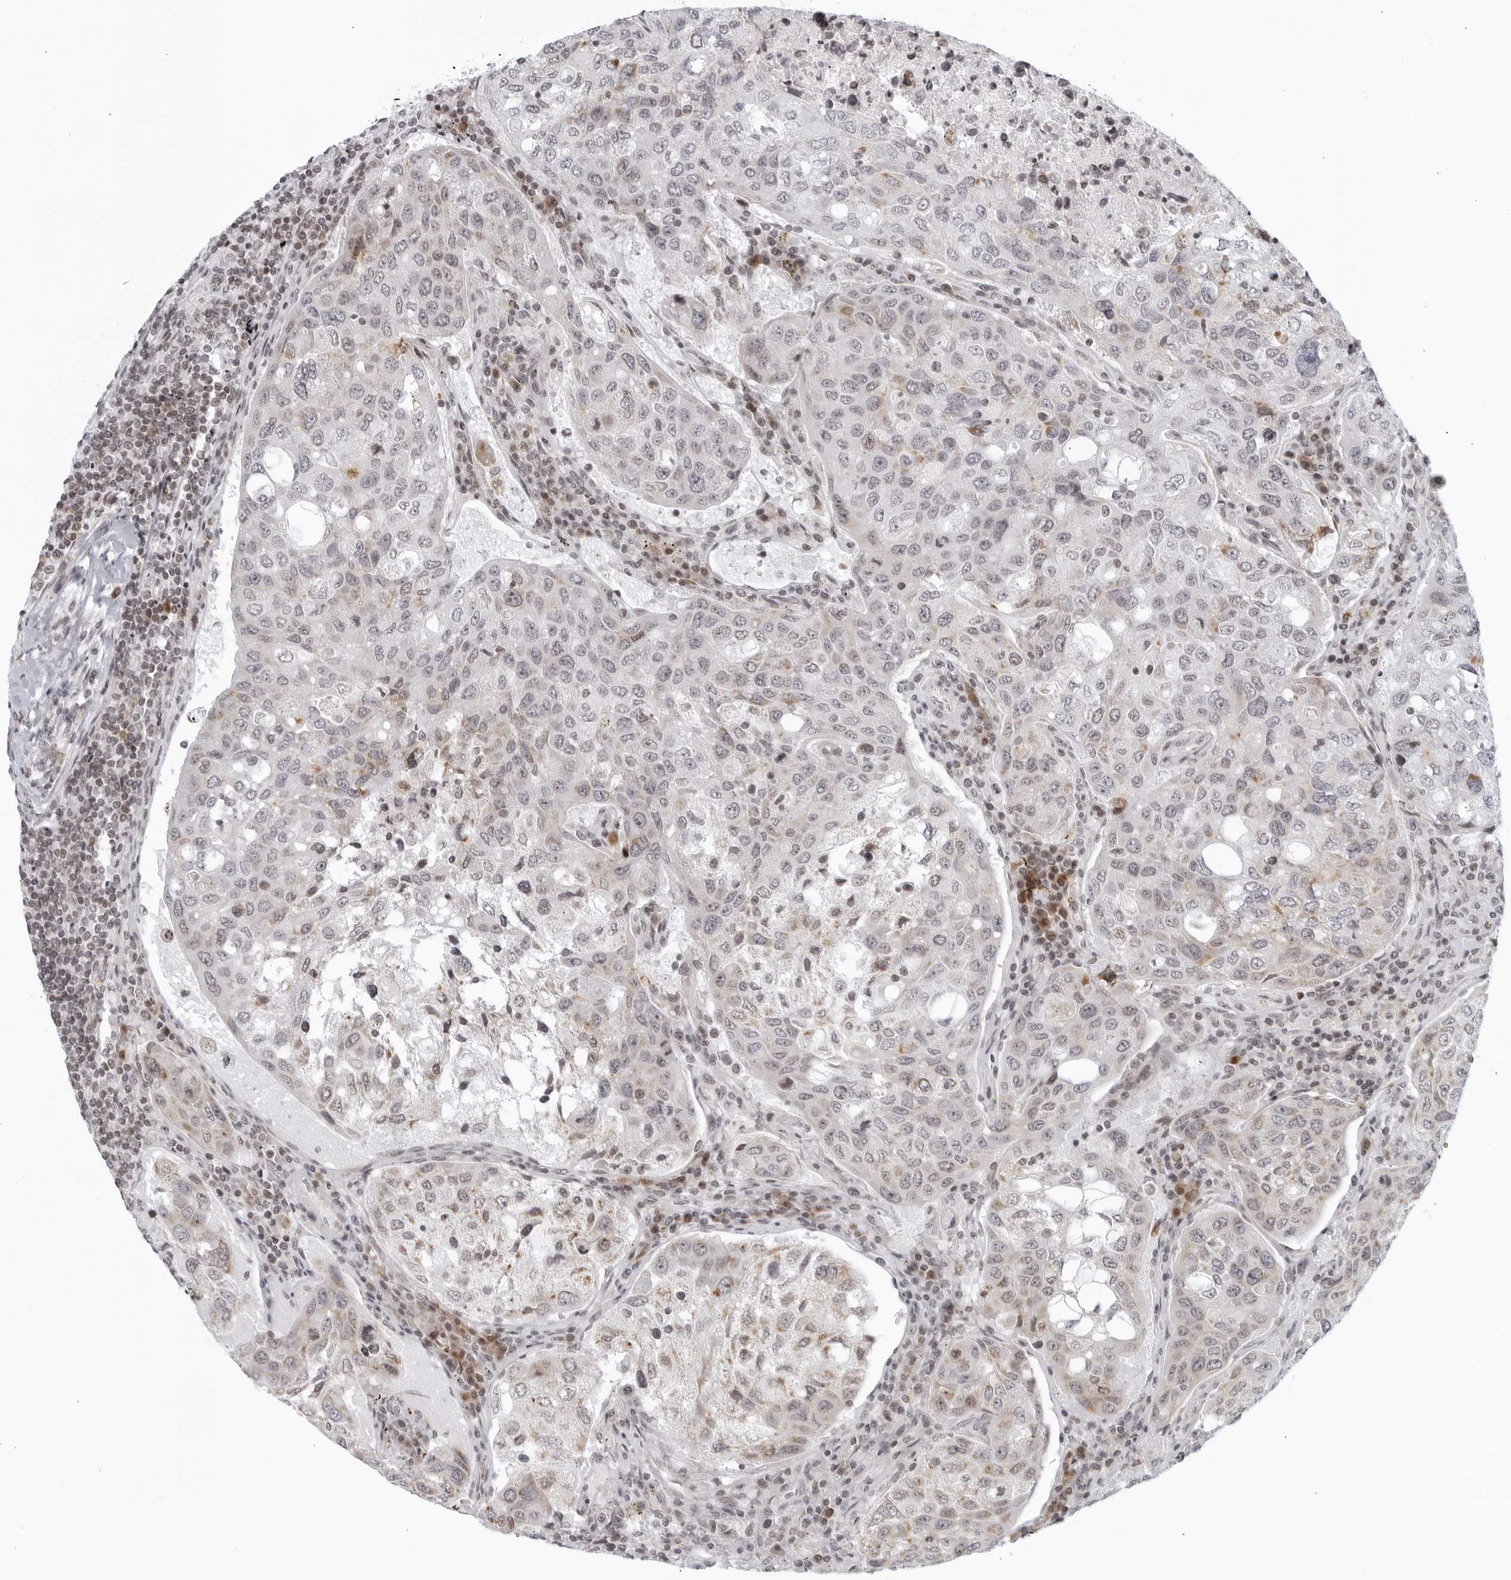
{"staining": {"intensity": "weak", "quantity": "<25%", "location": "cytoplasmic/membranous"}, "tissue": "urothelial cancer", "cell_type": "Tumor cells", "image_type": "cancer", "snomed": [{"axis": "morphology", "description": "Urothelial carcinoma, High grade"}, {"axis": "topography", "description": "Lymph node"}, {"axis": "topography", "description": "Urinary bladder"}], "caption": "Tumor cells are negative for protein expression in human urothelial cancer.", "gene": "RAB11FIP3", "patient": {"sex": "male", "age": 51}}